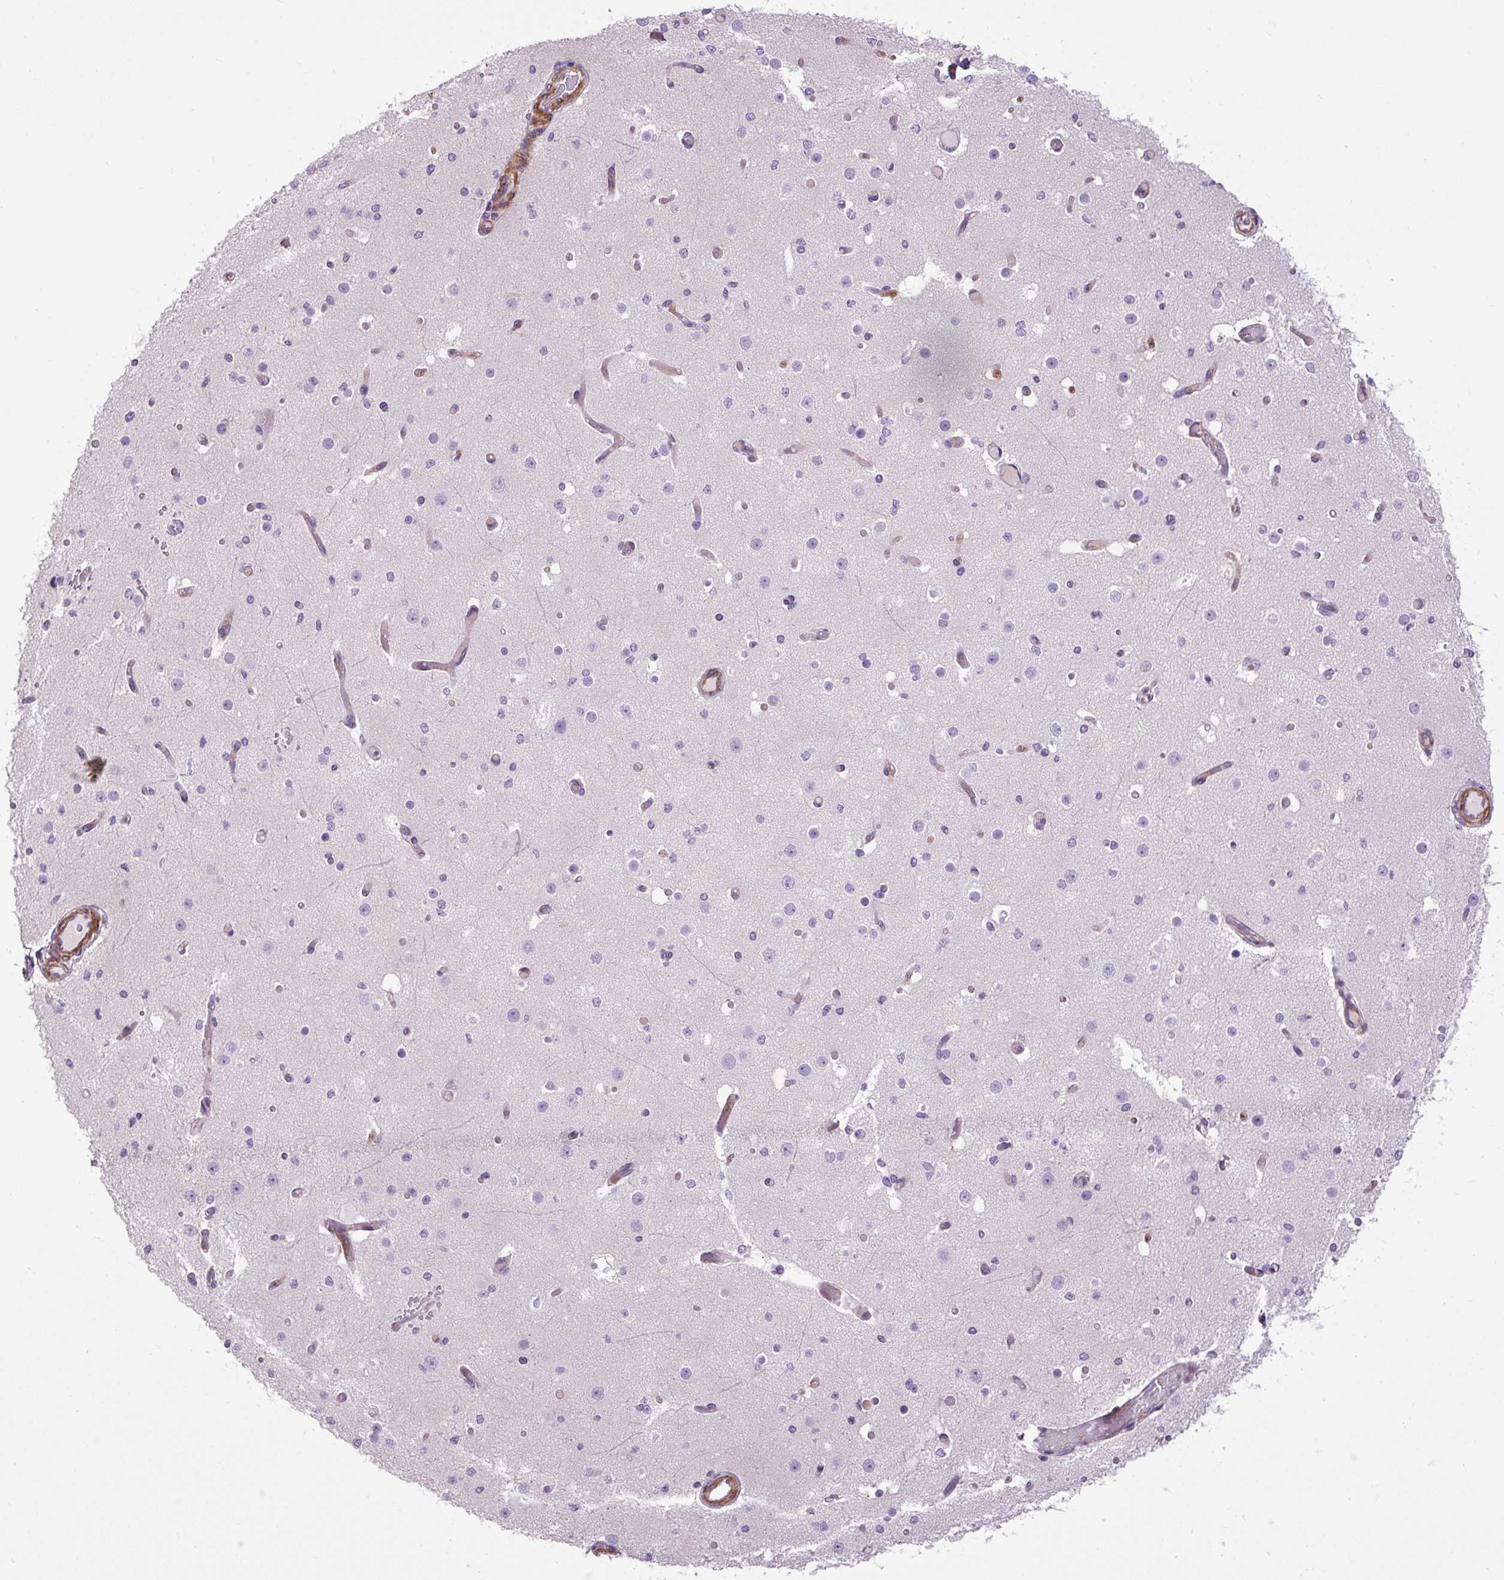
{"staining": {"intensity": "moderate", "quantity": "25%-75%", "location": "cytoplasmic/membranous"}, "tissue": "cerebral cortex", "cell_type": "Endothelial cells", "image_type": "normal", "snomed": [{"axis": "morphology", "description": "Normal tissue, NOS"}, {"axis": "morphology", "description": "Inflammation, NOS"}, {"axis": "topography", "description": "Cerebral cortex"}], "caption": "IHC photomicrograph of benign cerebral cortex: human cerebral cortex stained using IHC shows medium levels of moderate protein expression localized specifically in the cytoplasmic/membranous of endothelial cells, appearing as a cytoplasmic/membranous brown color.", "gene": "ZNF197", "patient": {"sex": "male", "age": 6}}